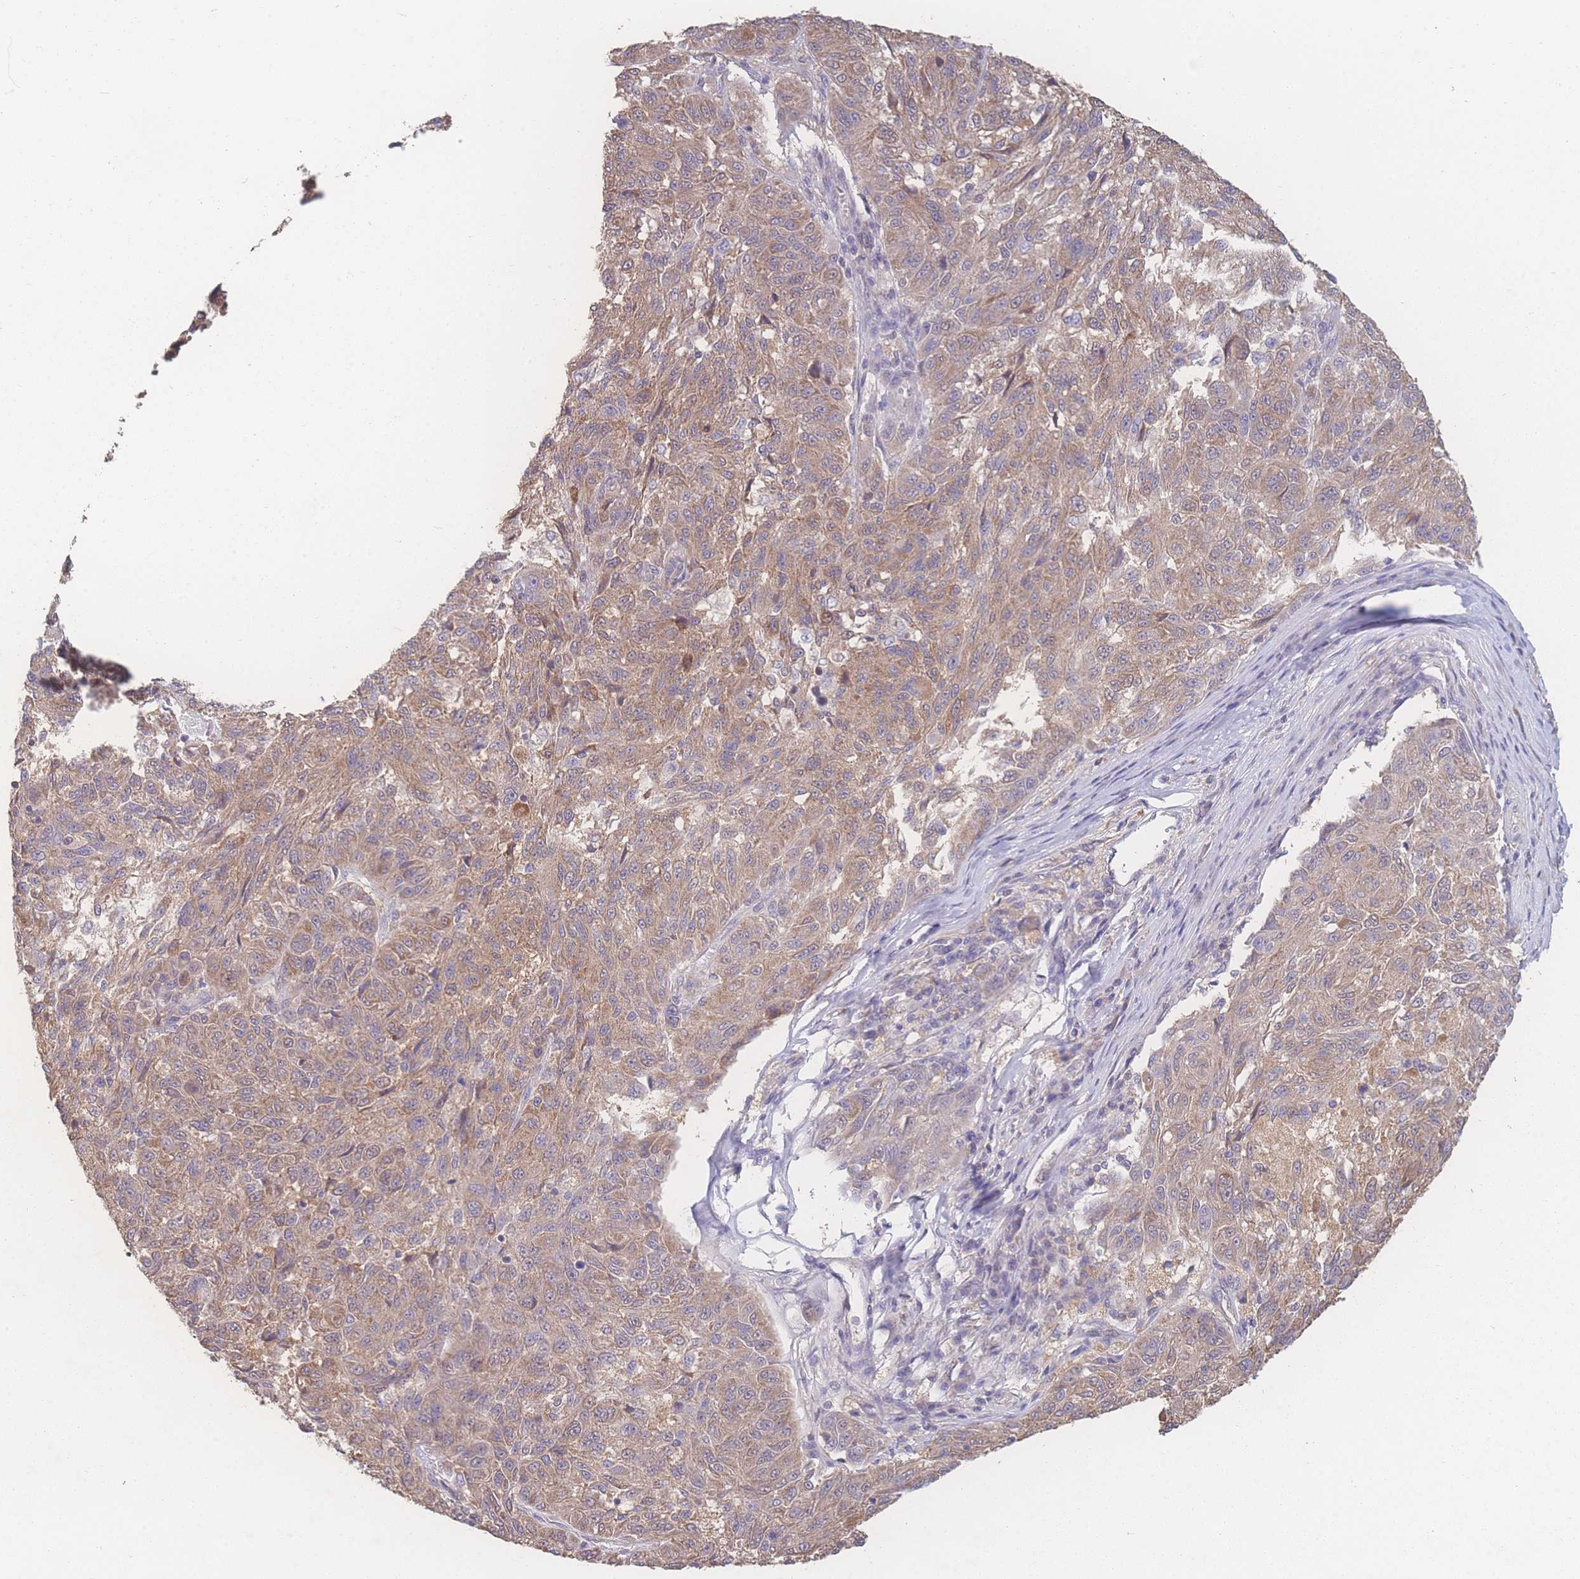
{"staining": {"intensity": "weak", "quantity": ">75%", "location": "cytoplasmic/membranous"}, "tissue": "melanoma", "cell_type": "Tumor cells", "image_type": "cancer", "snomed": [{"axis": "morphology", "description": "Malignant melanoma, NOS"}, {"axis": "topography", "description": "Skin"}], "caption": "Weak cytoplasmic/membranous staining is identified in about >75% of tumor cells in melanoma.", "gene": "GIPR", "patient": {"sex": "male", "age": 53}}